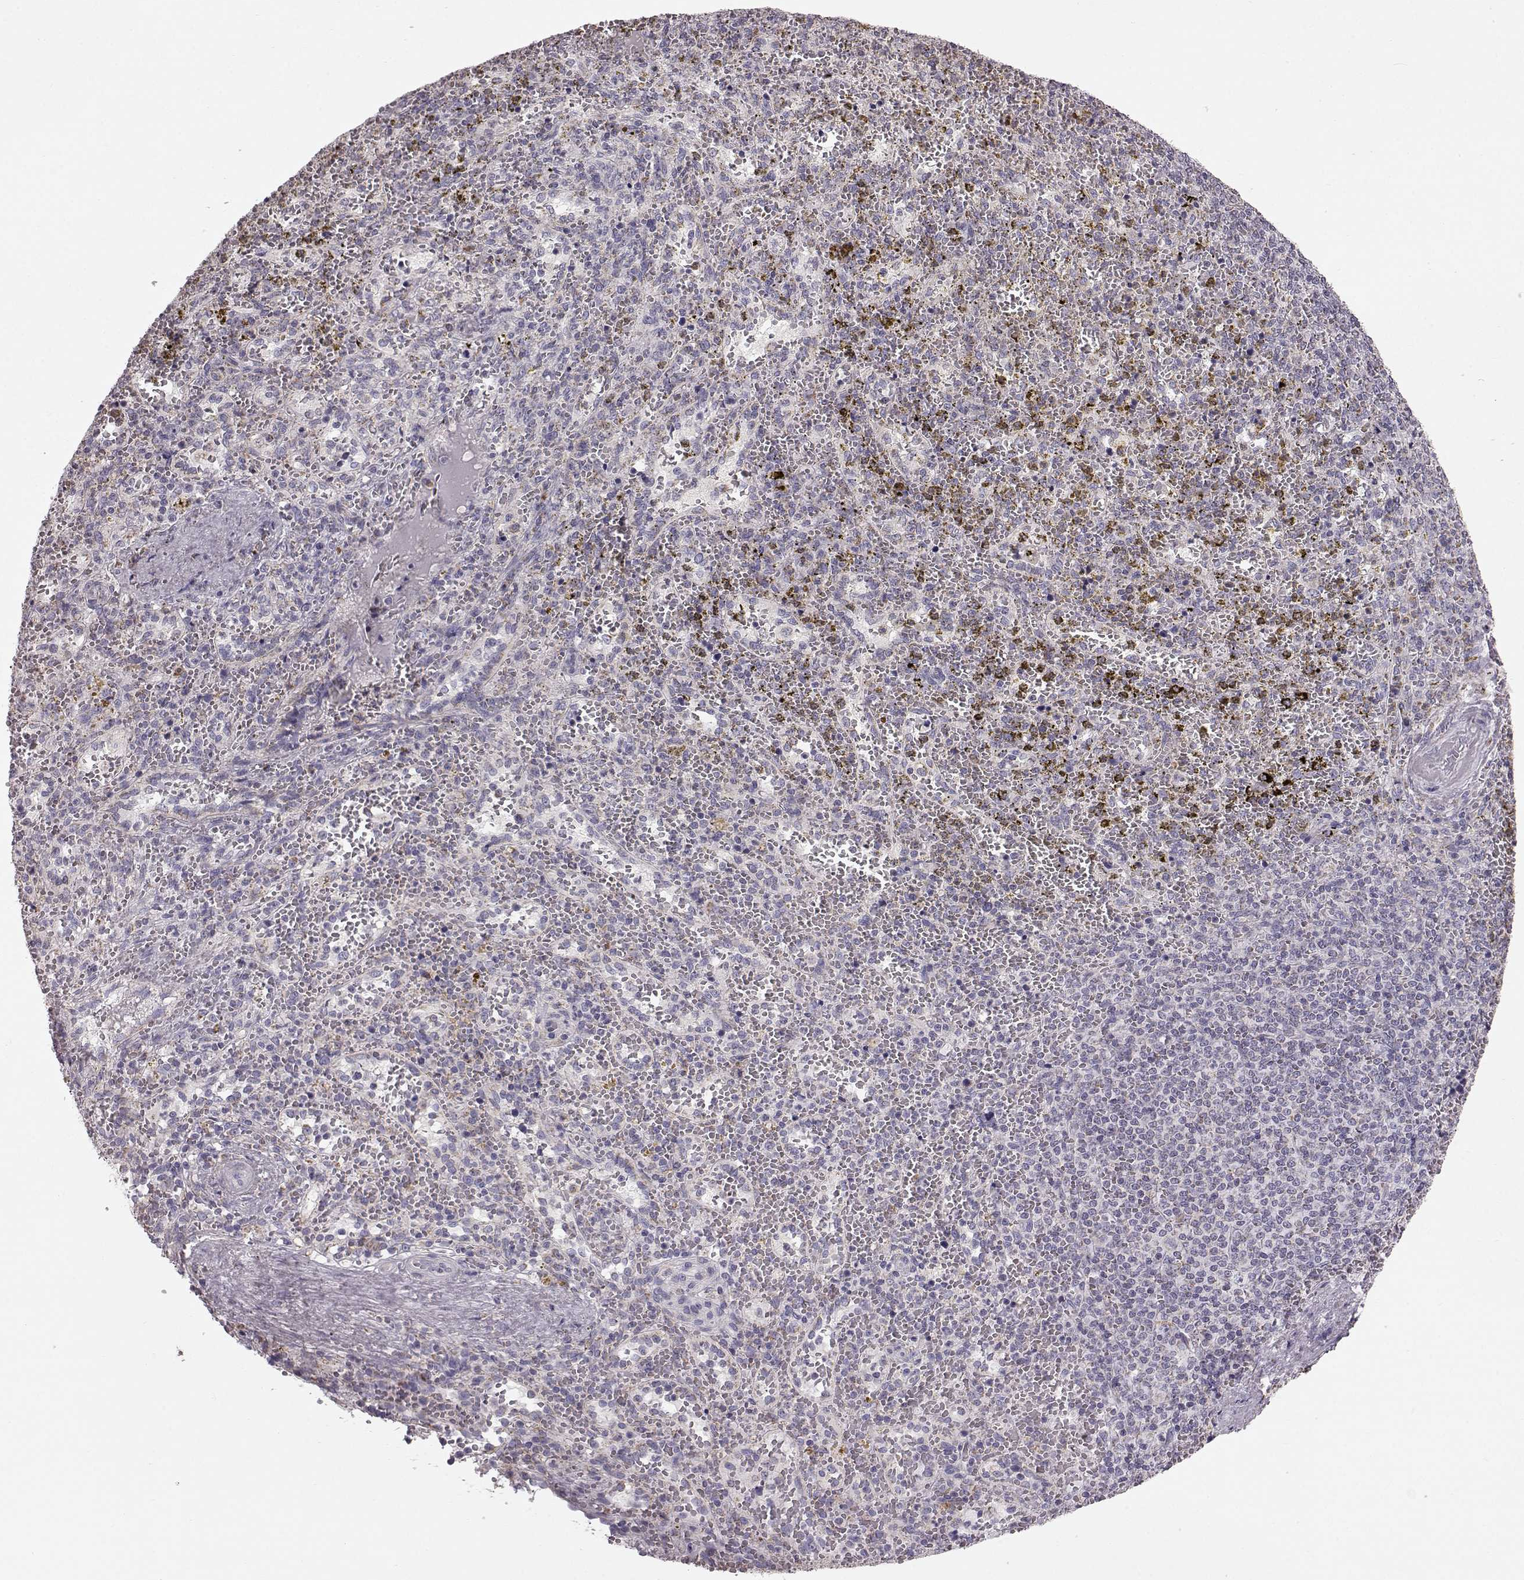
{"staining": {"intensity": "negative", "quantity": "none", "location": "none"}, "tissue": "spleen", "cell_type": "Cells in red pulp", "image_type": "normal", "snomed": [{"axis": "morphology", "description": "Normal tissue, NOS"}, {"axis": "topography", "description": "Spleen"}], "caption": "Immunohistochemistry (IHC) image of normal spleen: spleen stained with DAB demonstrates no significant protein staining in cells in red pulp. Brightfield microscopy of IHC stained with DAB (3,3'-diaminobenzidine) (brown) and hematoxylin (blue), captured at high magnification.", "gene": "FAM8A1", "patient": {"sex": "female", "age": 50}}